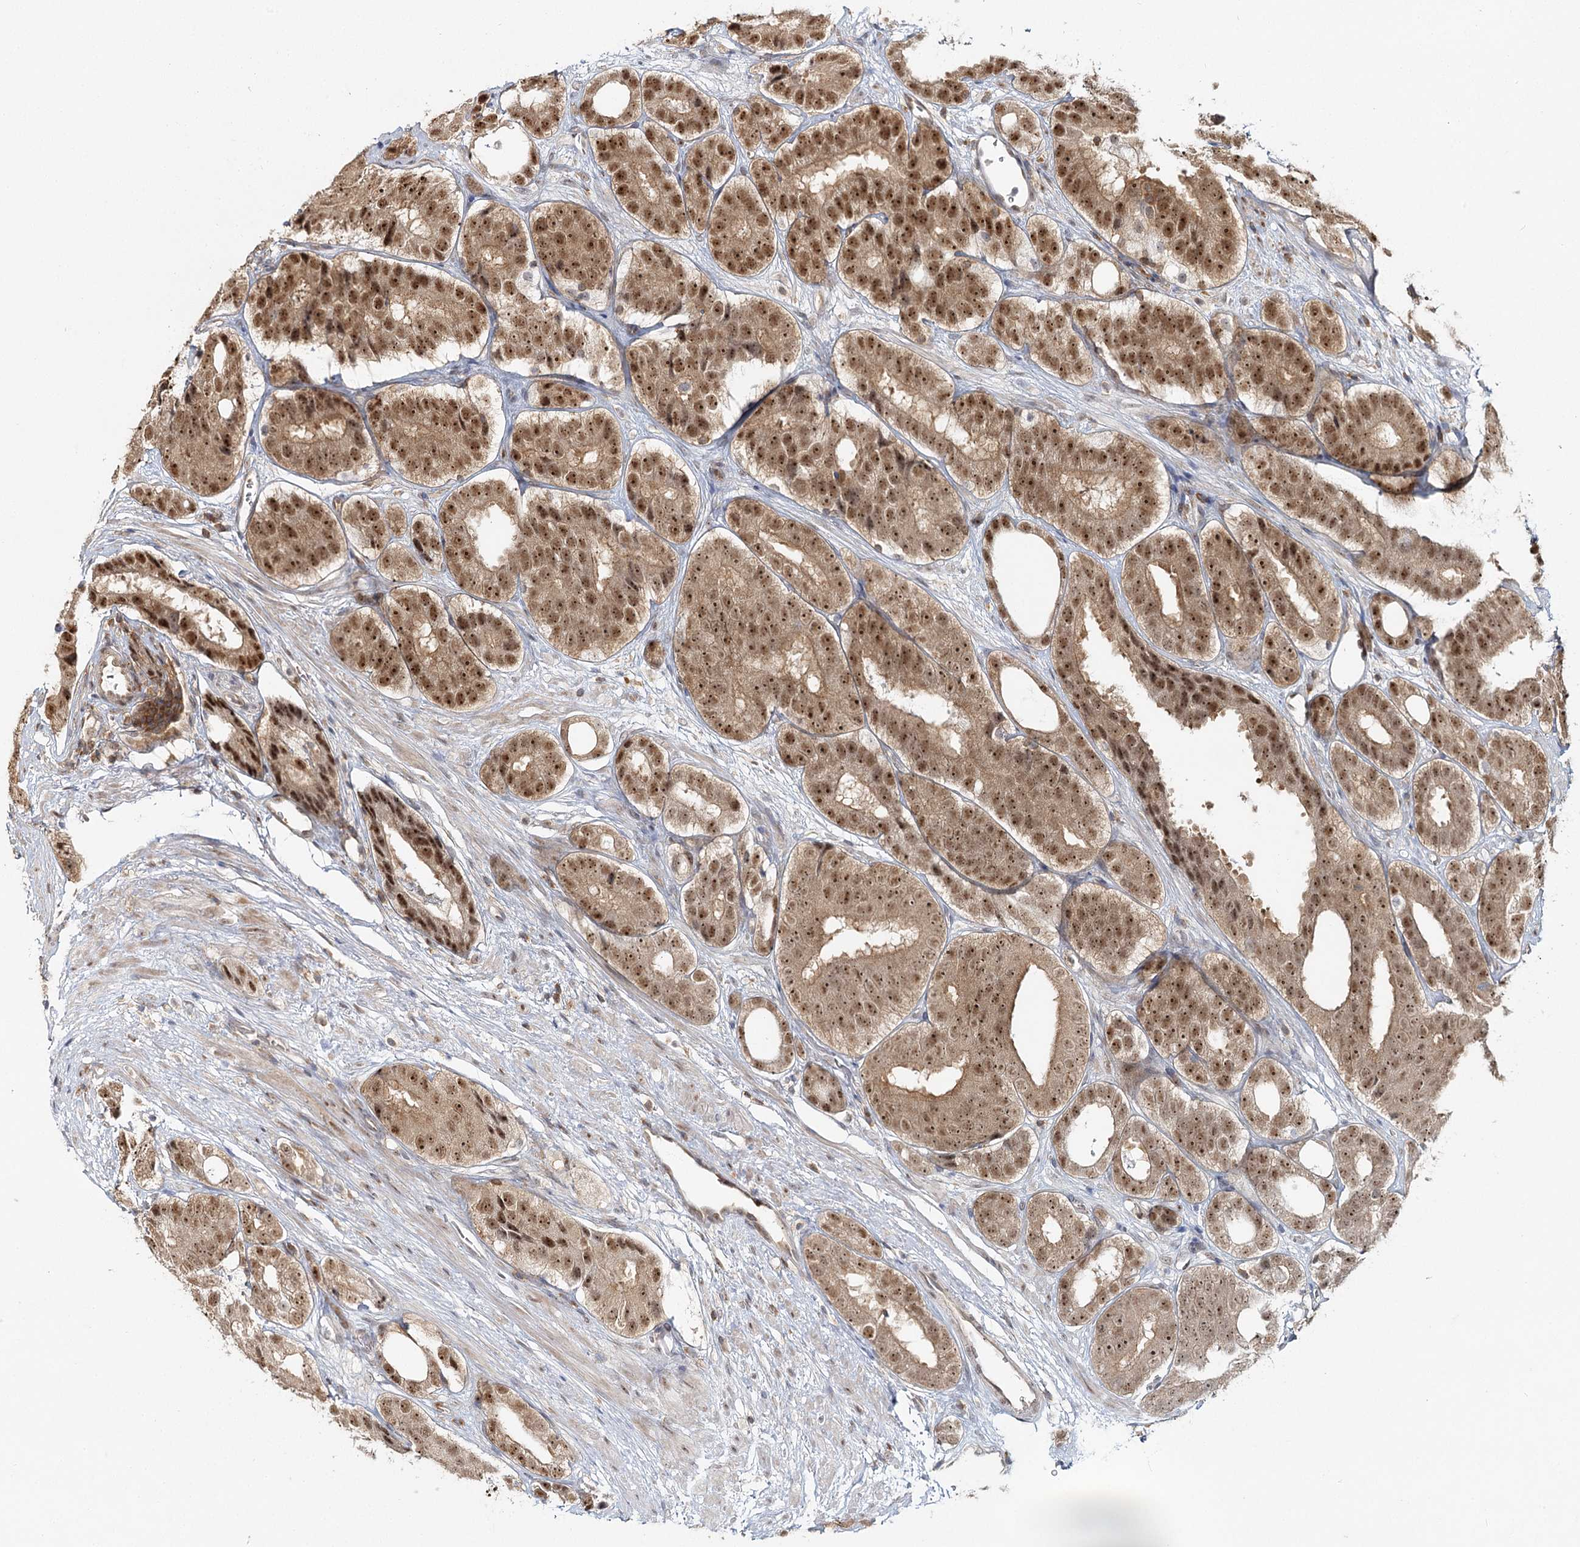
{"staining": {"intensity": "moderate", "quantity": ">75%", "location": "cytoplasmic/membranous,nuclear"}, "tissue": "prostate cancer", "cell_type": "Tumor cells", "image_type": "cancer", "snomed": [{"axis": "morphology", "description": "Adenocarcinoma, High grade"}, {"axis": "topography", "description": "Prostate"}], "caption": "Prostate cancer (high-grade adenocarcinoma) was stained to show a protein in brown. There is medium levels of moderate cytoplasmic/membranous and nuclear staining in about >75% of tumor cells.", "gene": "FAM120B", "patient": {"sex": "male", "age": 56}}